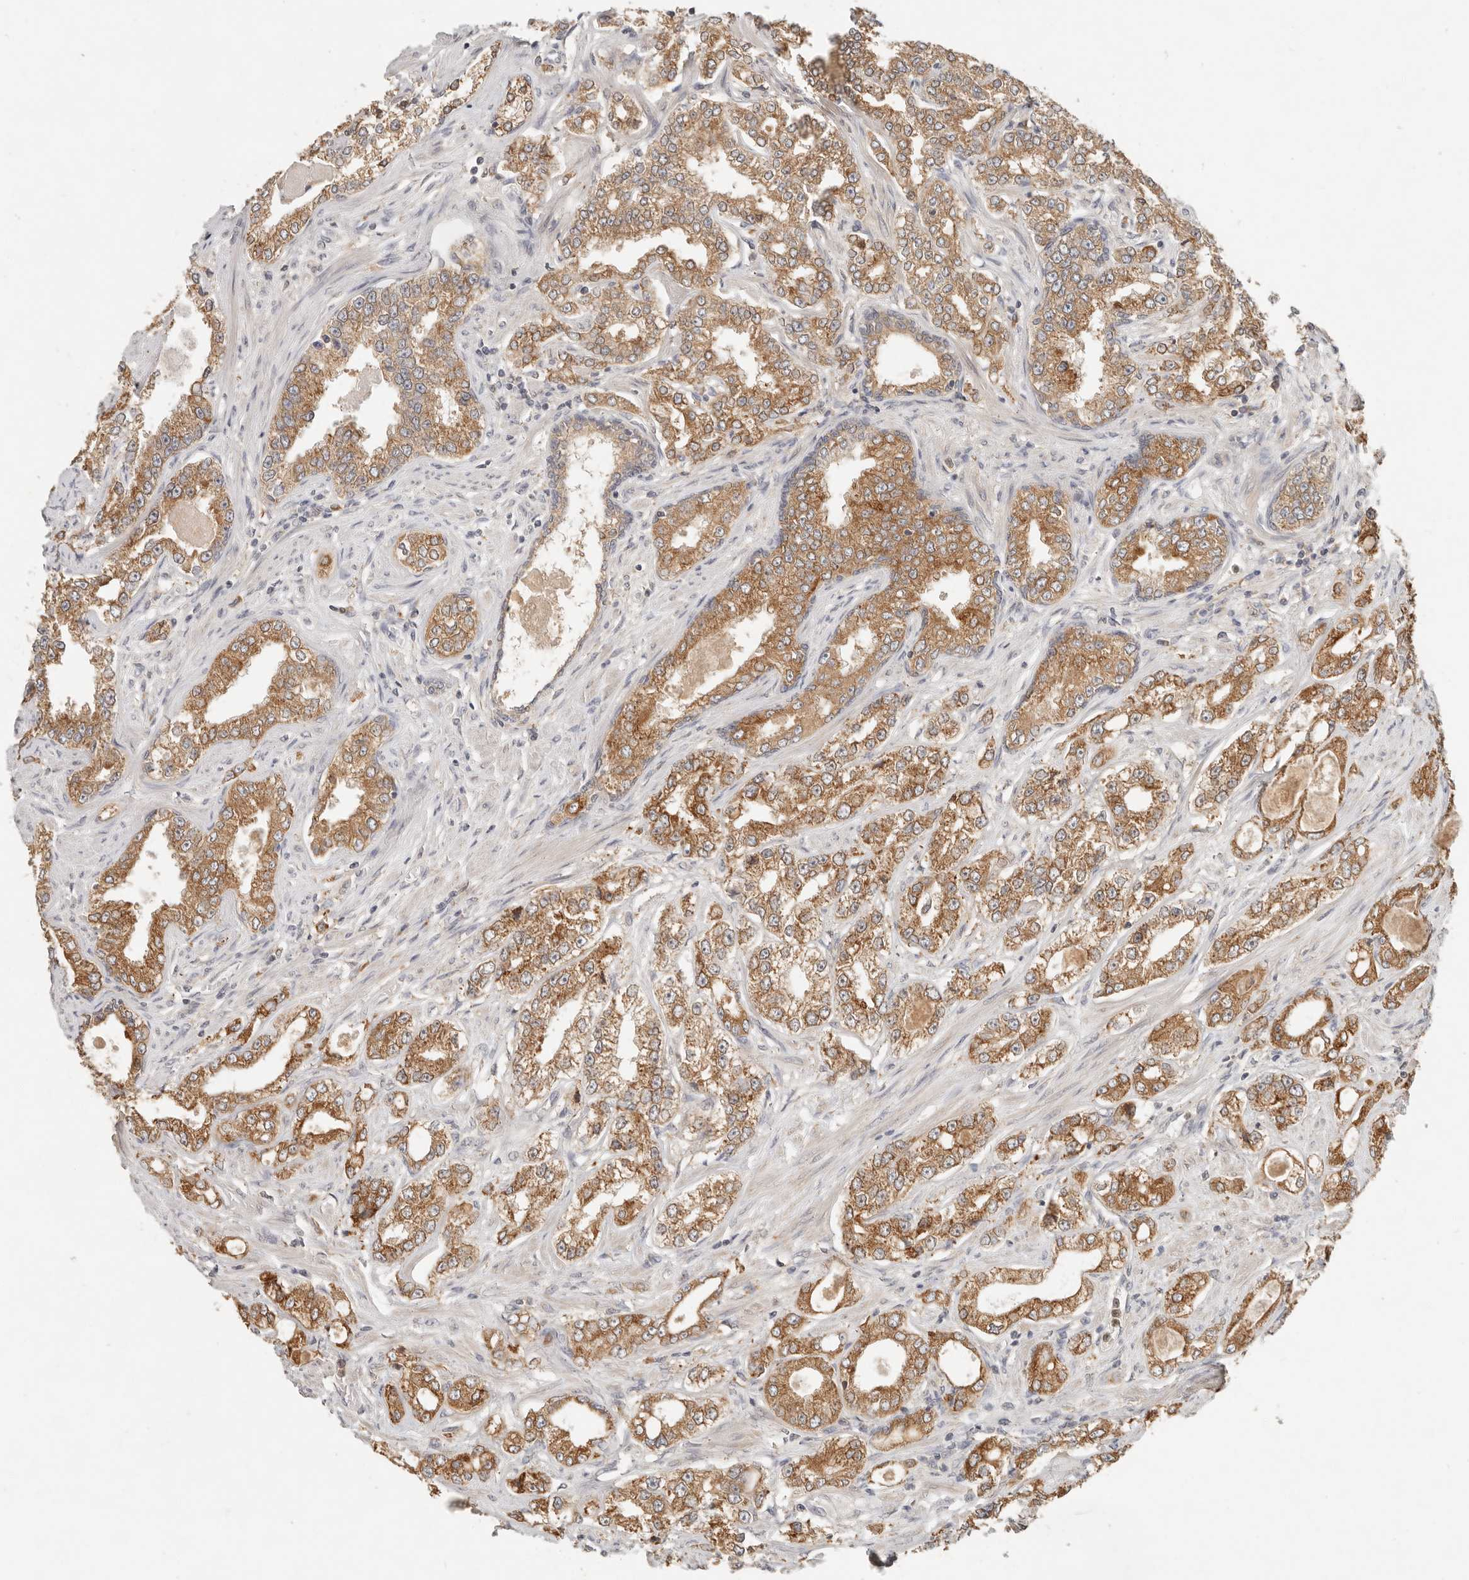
{"staining": {"intensity": "moderate", "quantity": ">75%", "location": "cytoplasmic/membranous"}, "tissue": "prostate cancer", "cell_type": "Tumor cells", "image_type": "cancer", "snomed": [{"axis": "morphology", "description": "Normal tissue, NOS"}, {"axis": "morphology", "description": "Adenocarcinoma, High grade"}, {"axis": "topography", "description": "Prostate"}], "caption": "Adenocarcinoma (high-grade) (prostate) tissue shows moderate cytoplasmic/membranous staining in about >75% of tumor cells, visualized by immunohistochemistry.", "gene": "ARHGEF10L", "patient": {"sex": "male", "age": 83}}